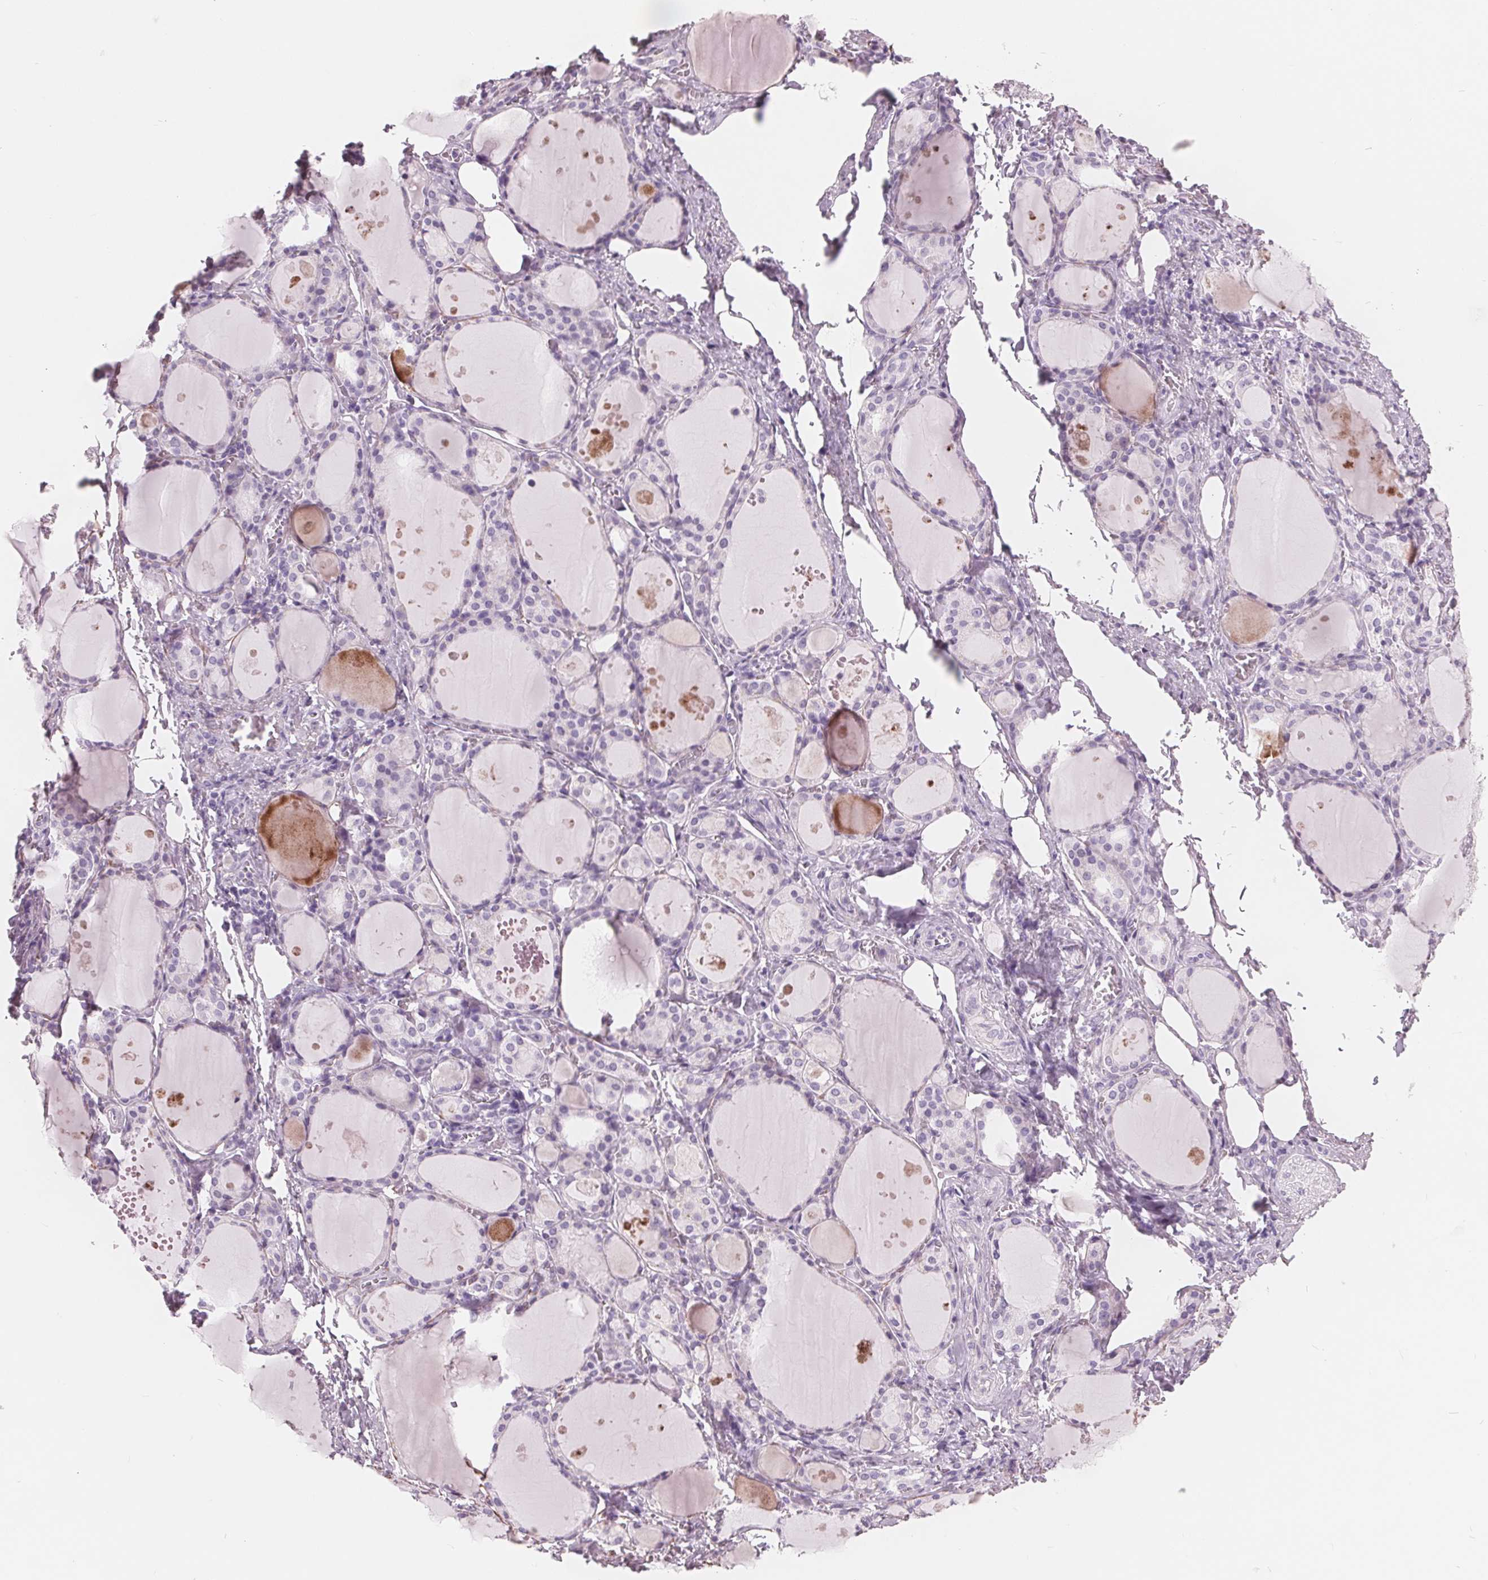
{"staining": {"intensity": "negative", "quantity": "none", "location": "none"}, "tissue": "thyroid gland", "cell_type": "Glandular cells", "image_type": "normal", "snomed": [{"axis": "morphology", "description": "Normal tissue, NOS"}, {"axis": "topography", "description": "Thyroid gland"}], "caption": "Immunohistochemistry of normal thyroid gland exhibits no expression in glandular cells.", "gene": "AMBP", "patient": {"sex": "male", "age": 68}}